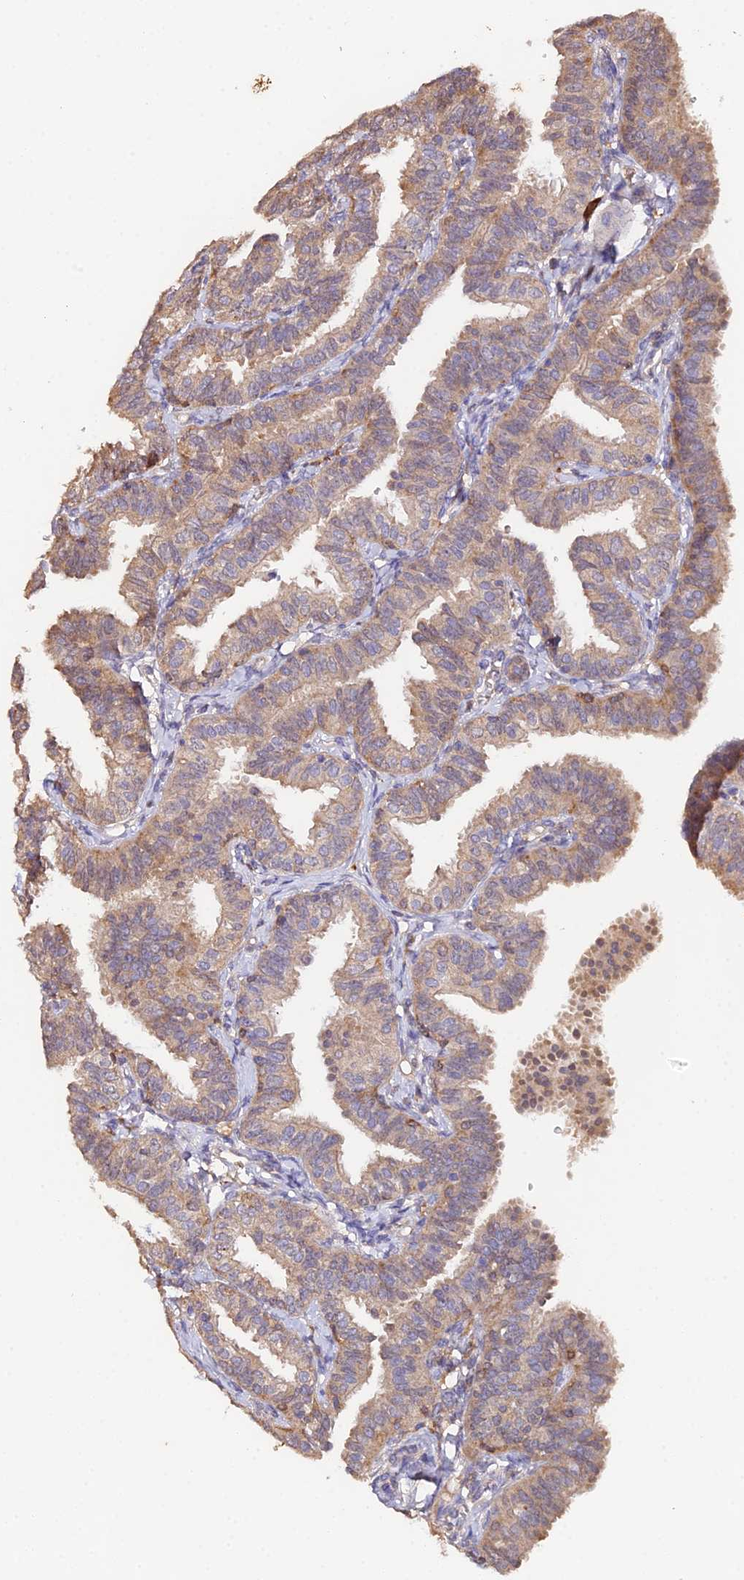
{"staining": {"intensity": "moderate", "quantity": ">75%", "location": "cytoplasmic/membranous"}, "tissue": "fallopian tube", "cell_type": "Glandular cells", "image_type": "normal", "snomed": [{"axis": "morphology", "description": "Normal tissue, NOS"}, {"axis": "topography", "description": "Fallopian tube"}], "caption": "Protein expression analysis of unremarkable fallopian tube reveals moderate cytoplasmic/membranous staining in approximately >75% of glandular cells. The staining was performed using DAB (3,3'-diaminobenzidine) to visualize the protein expression in brown, while the nuclei were stained in blue with hematoxylin (Magnification: 20x).", "gene": "FBP1", "patient": {"sex": "female", "age": 35}}